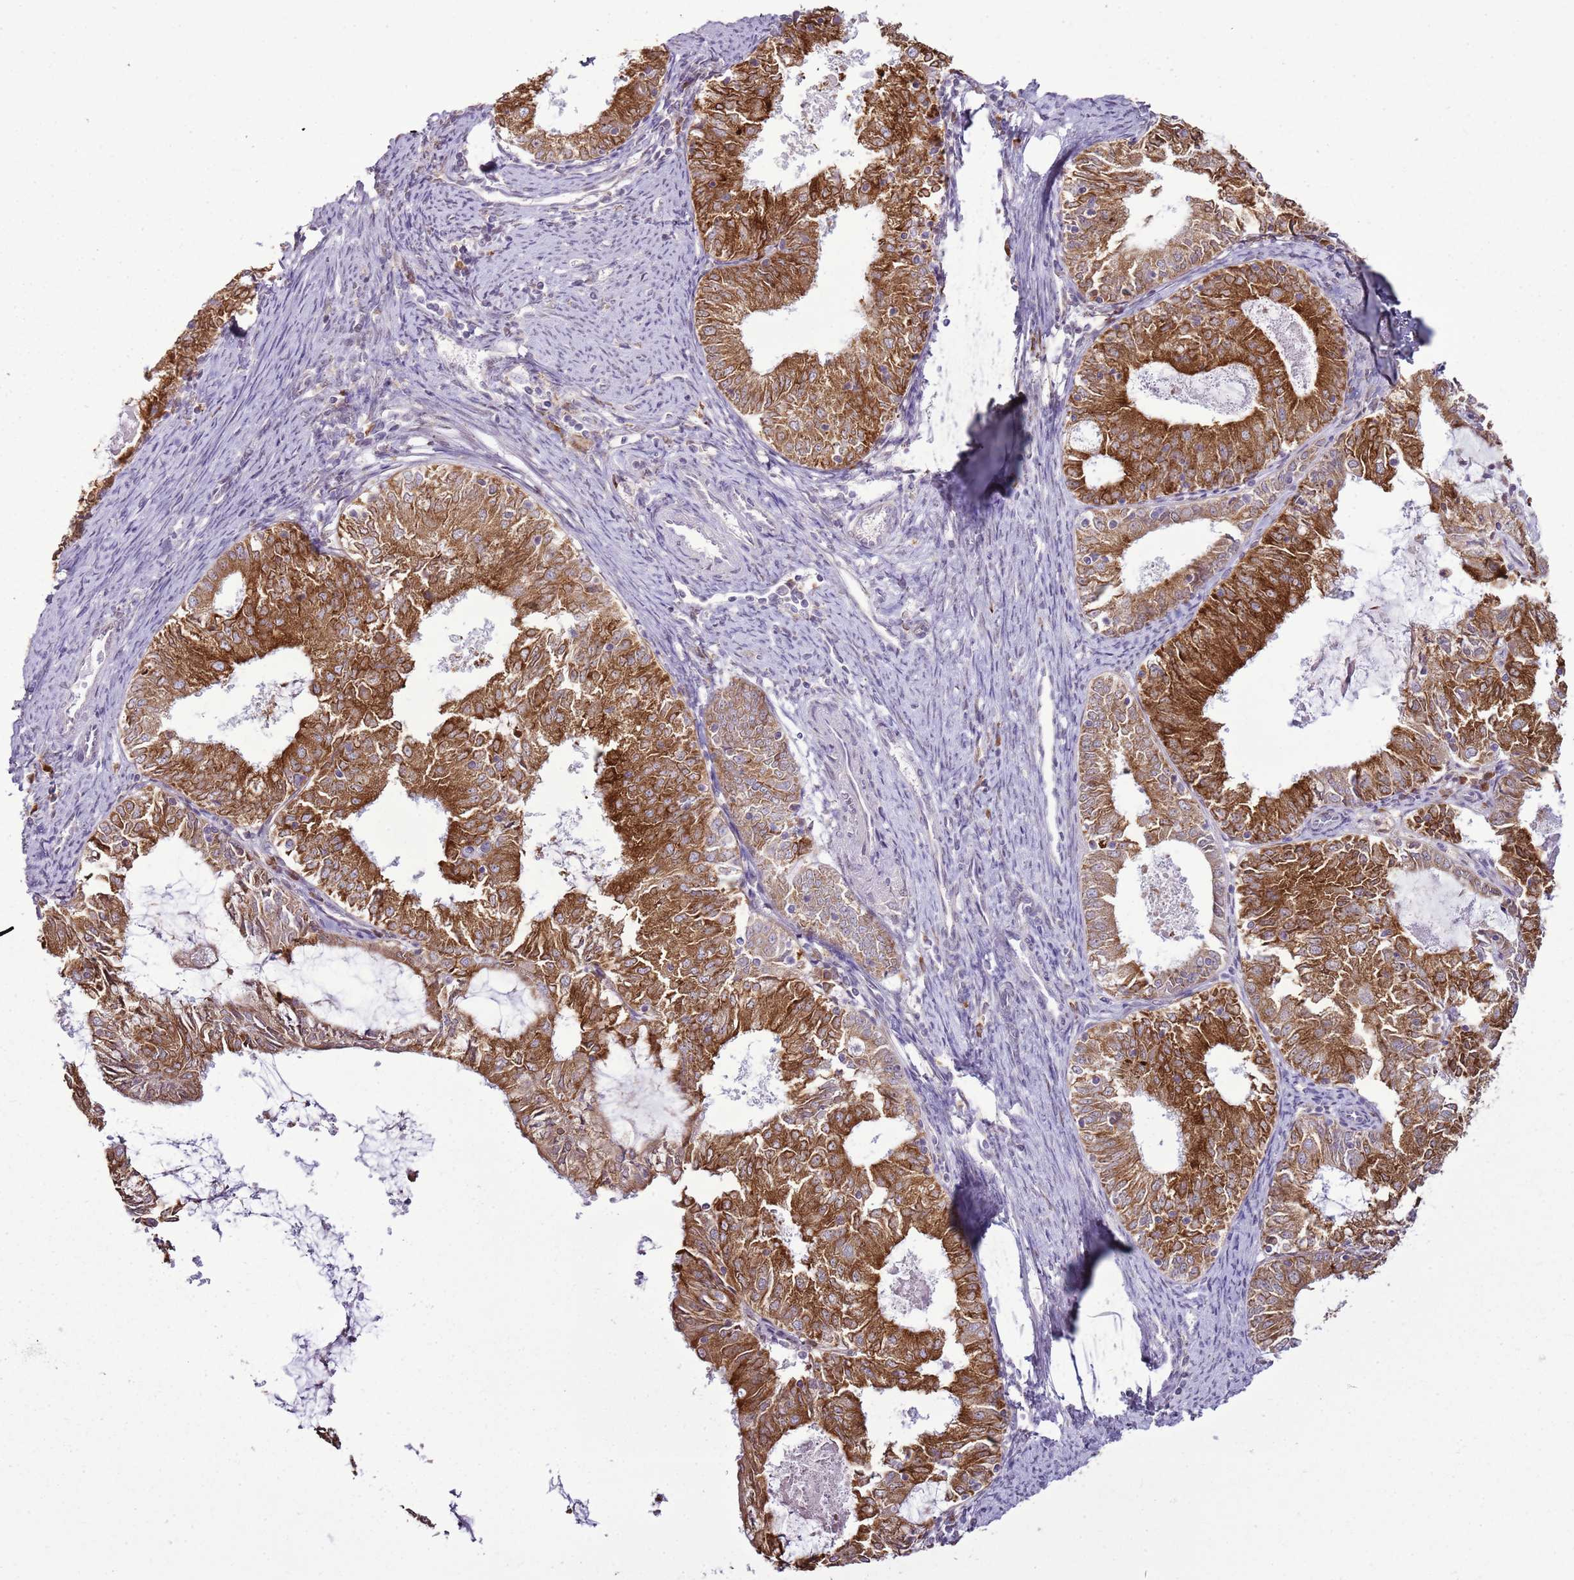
{"staining": {"intensity": "strong", "quantity": ">75%", "location": "cytoplasmic/membranous"}, "tissue": "endometrial cancer", "cell_type": "Tumor cells", "image_type": "cancer", "snomed": [{"axis": "morphology", "description": "Adenocarcinoma, NOS"}, {"axis": "topography", "description": "Endometrium"}], "caption": "Protein expression analysis of human adenocarcinoma (endometrial) reveals strong cytoplasmic/membranous staining in approximately >75% of tumor cells.", "gene": "TMED10", "patient": {"sex": "female", "age": 57}}